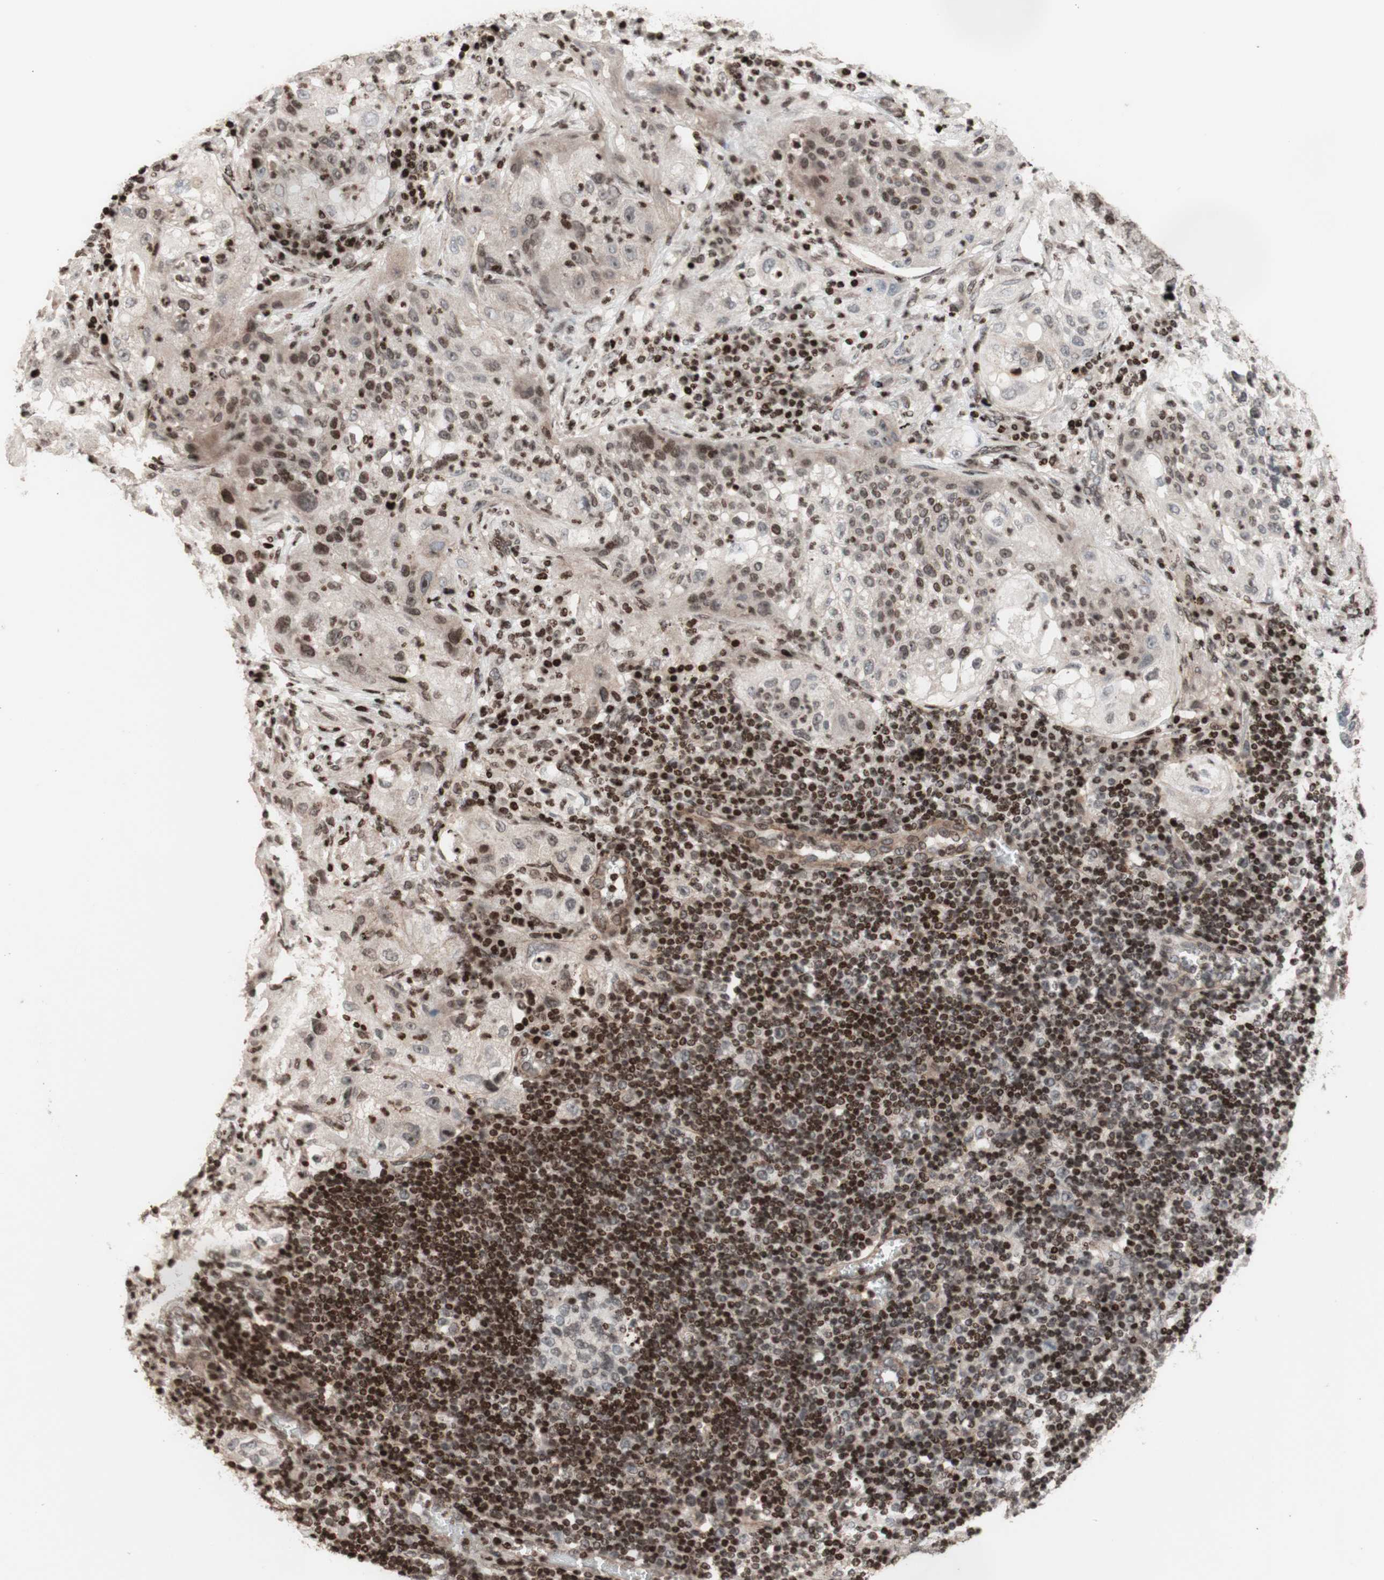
{"staining": {"intensity": "negative", "quantity": "none", "location": "none"}, "tissue": "lung cancer", "cell_type": "Tumor cells", "image_type": "cancer", "snomed": [{"axis": "morphology", "description": "Inflammation, NOS"}, {"axis": "morphology", "description": "Squamous cell carcinoma, NOS"}, {"axis": "topography", "description": "Lymph node"}, {"axis": "topography", "description": "Soft tissue"}, {"axis": "topography", "description": "Lung"}], "caption": "Histopathology image shows no protein staining in tumor cells of lung cancer tissue.", "gene": "POLA1", "patient": {"sex": "male", "age": 66}}